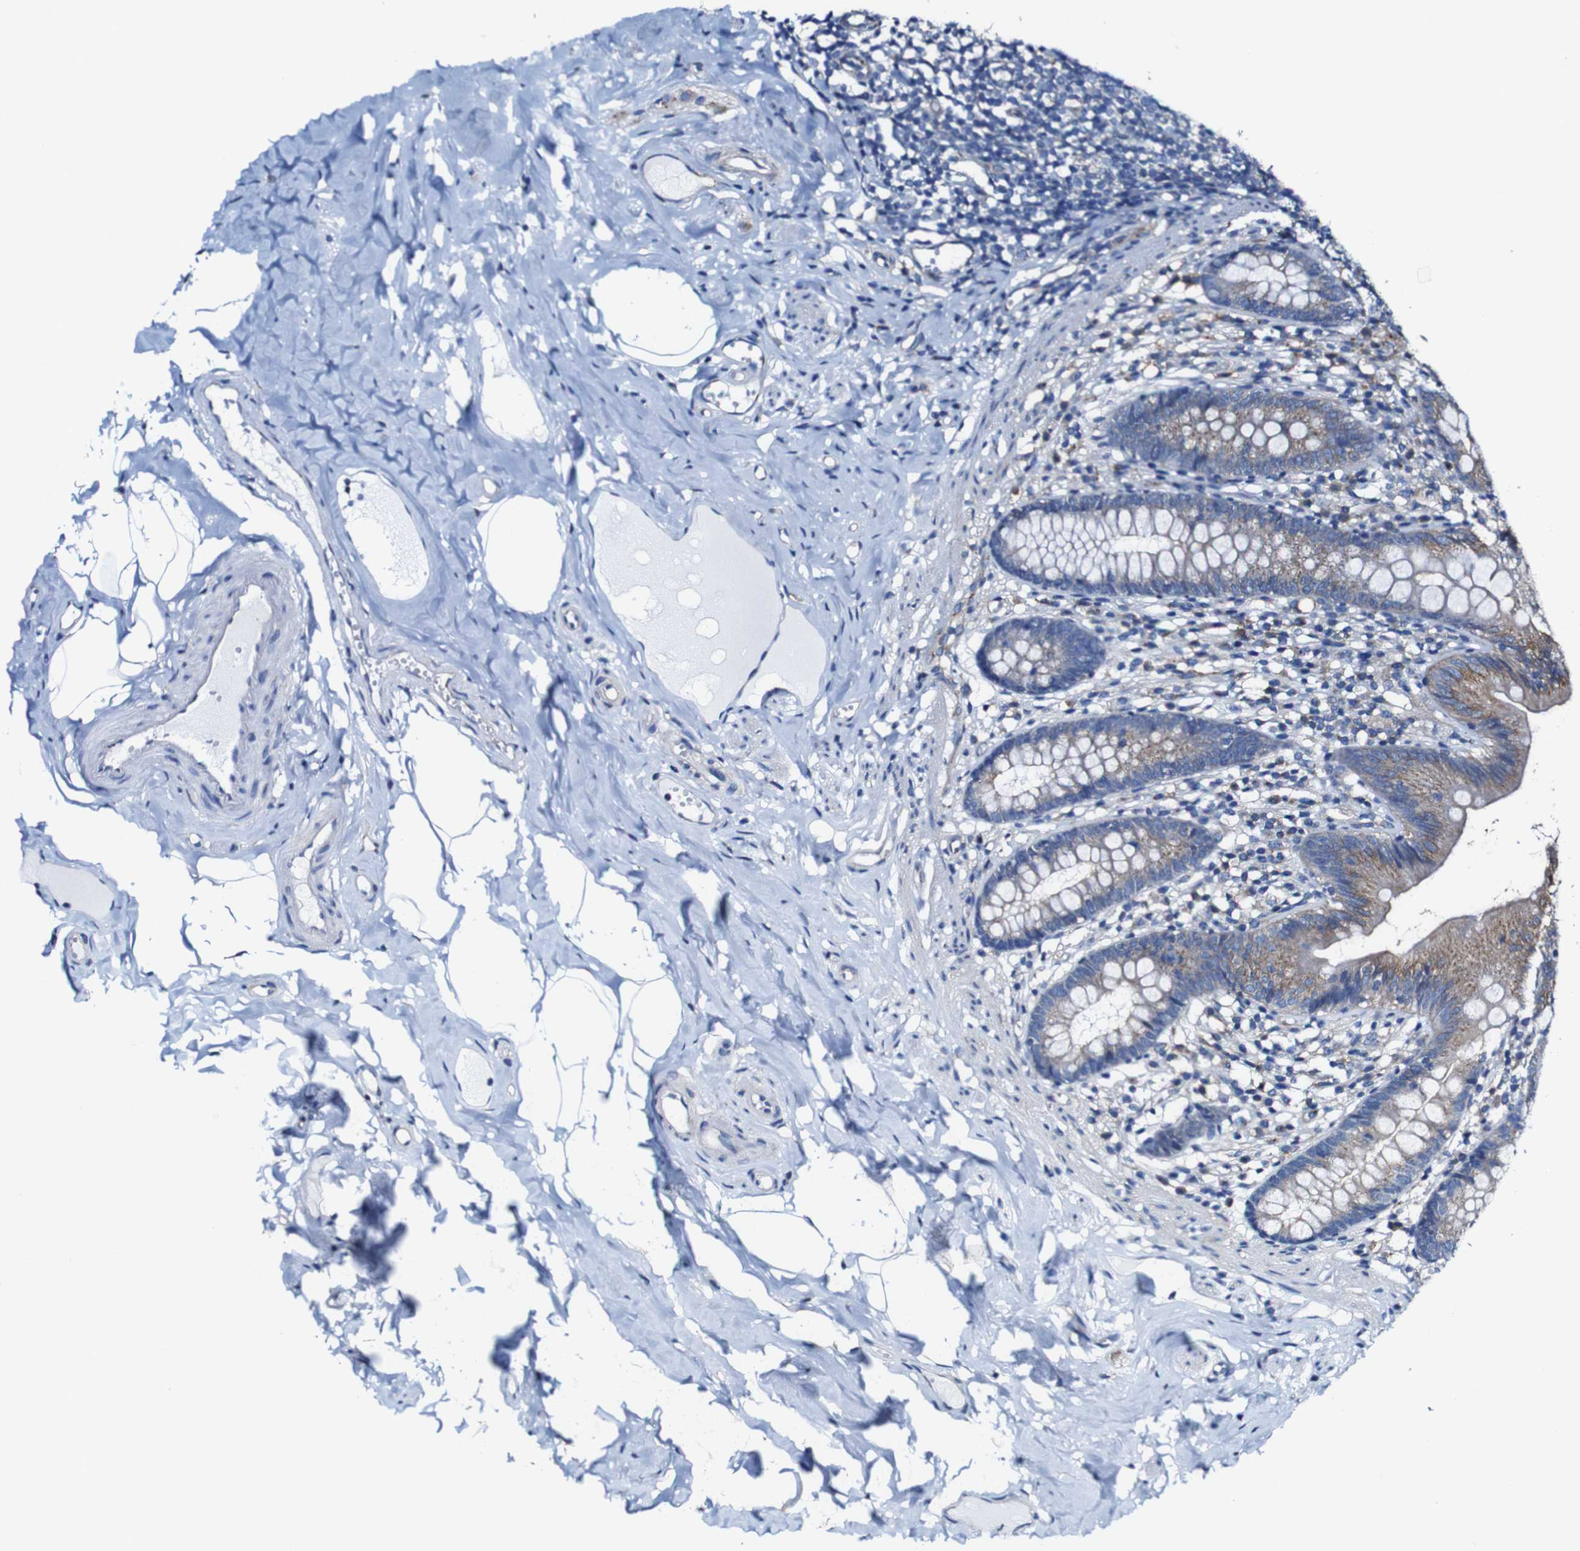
{"staining": {"intensity": "moderate", "quantity": "25%-75%", "location": "cytoplasmic/membranous"}, "tissue": "appendix", "cell_type": "Glandular cells", "image_type": "normal", "snomed": [{"axis": "morphology", "description": "Normal tissue, NOS"}, {"axis": "topography", "description": "Appendix"}], "caption": "The micrograph demonstrates immunohistochemical staining of benign appendix. There is moderate cytoplasmic/membranous staining is seen in about 25%-75% of glandular cells.", "gene": "CSF1R", "patient": {"sex": "male", "age": 52}}